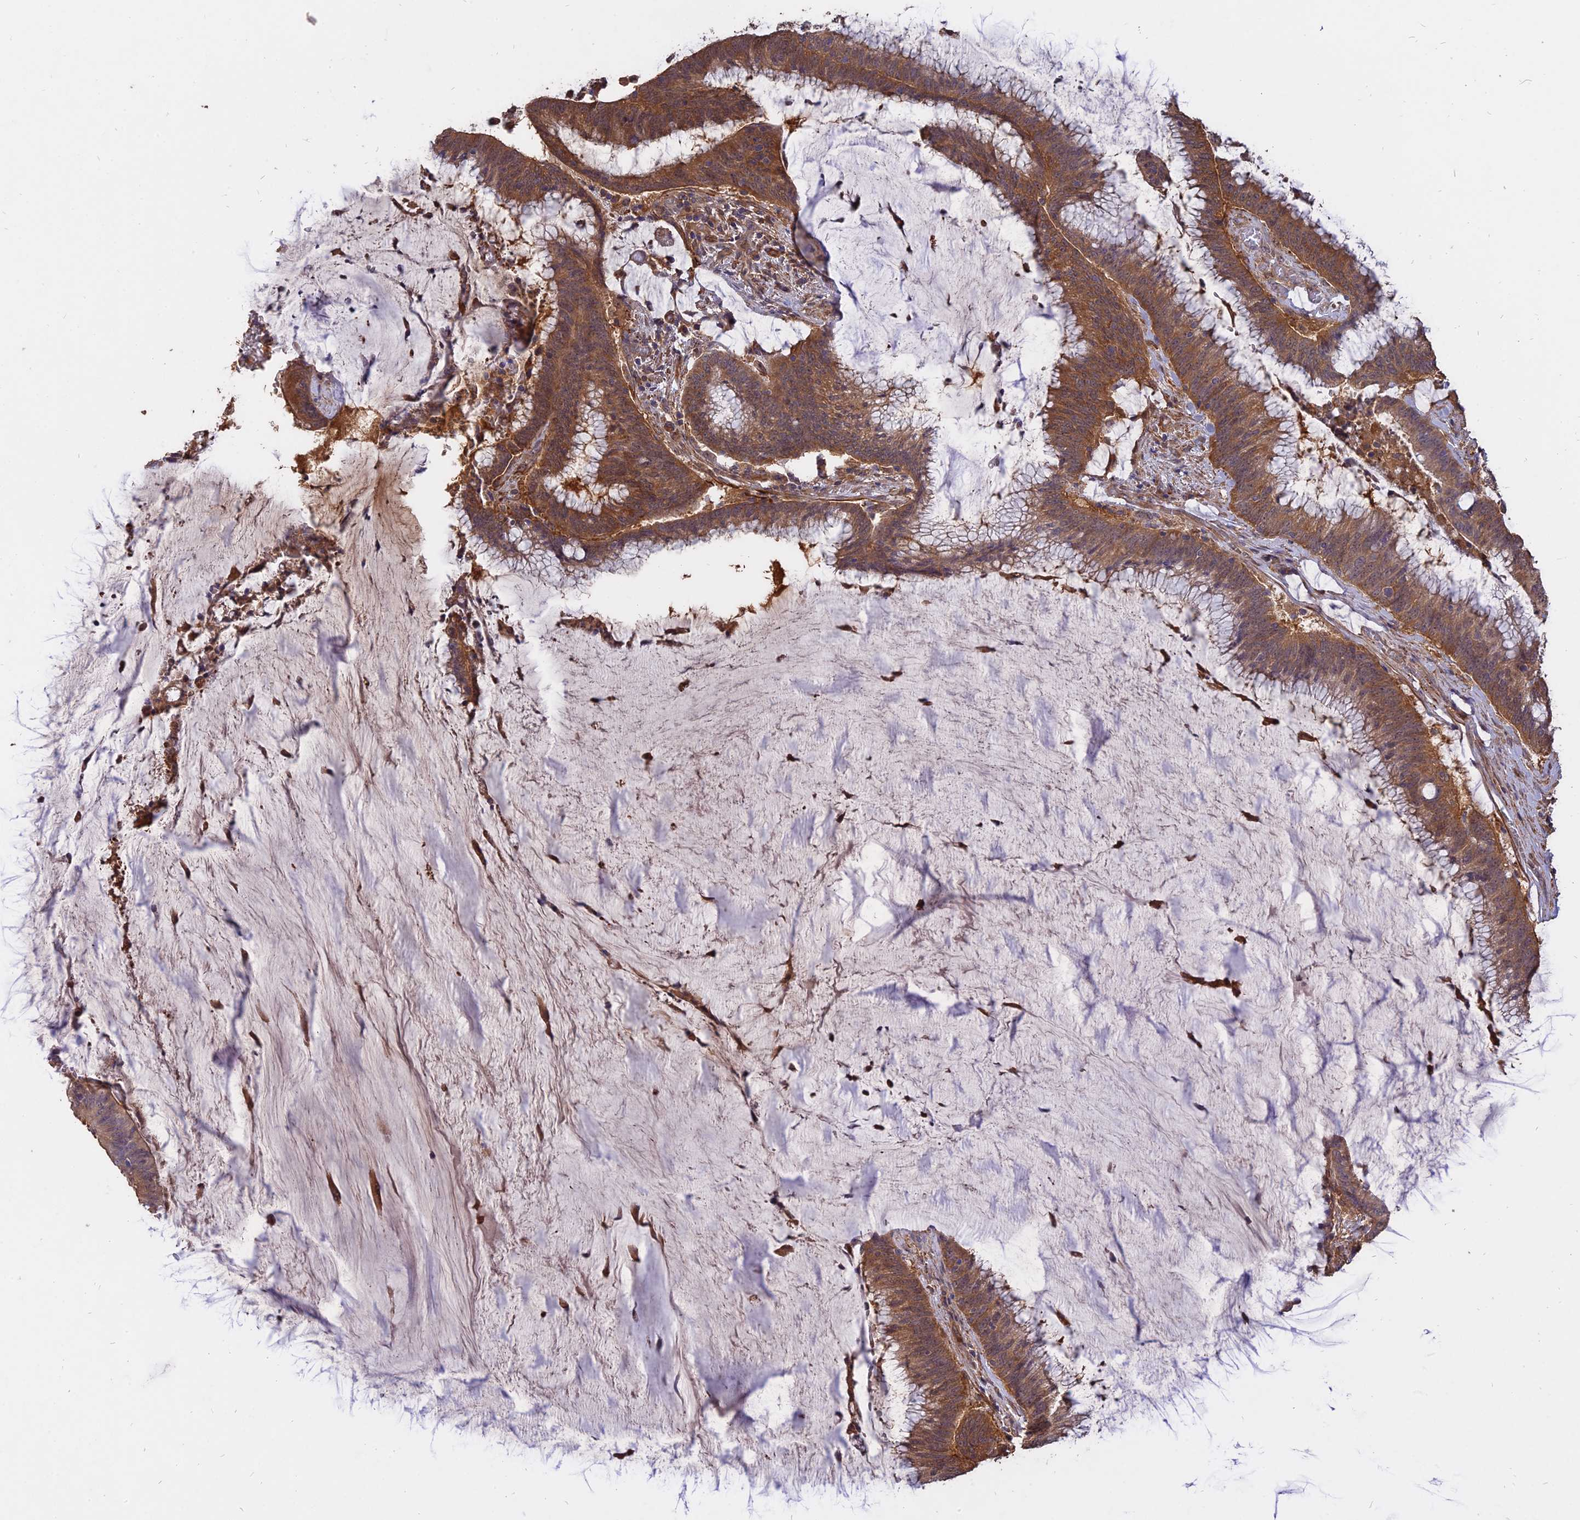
{"staining": {"intensity": "strong", "quantity": ">75%", "location": "cytoplasmic/membranous"}, "tissue": "colorectal cancer", "cell_type": "Tumor cells", "image_type": "cancer", "snomed": [{"axis": "morphology", "description": "Adenocarcinoma, NOS"}, {"axis": "topography", "description": "Rectum"}], "caption": "Tumor cells show strong cytoplasmic/membranous staining in about >75% of cells in adenocarcinoma (colorectal).", "gene": "SAC3D1", "patient": {"sex": "female", "age": 77}}